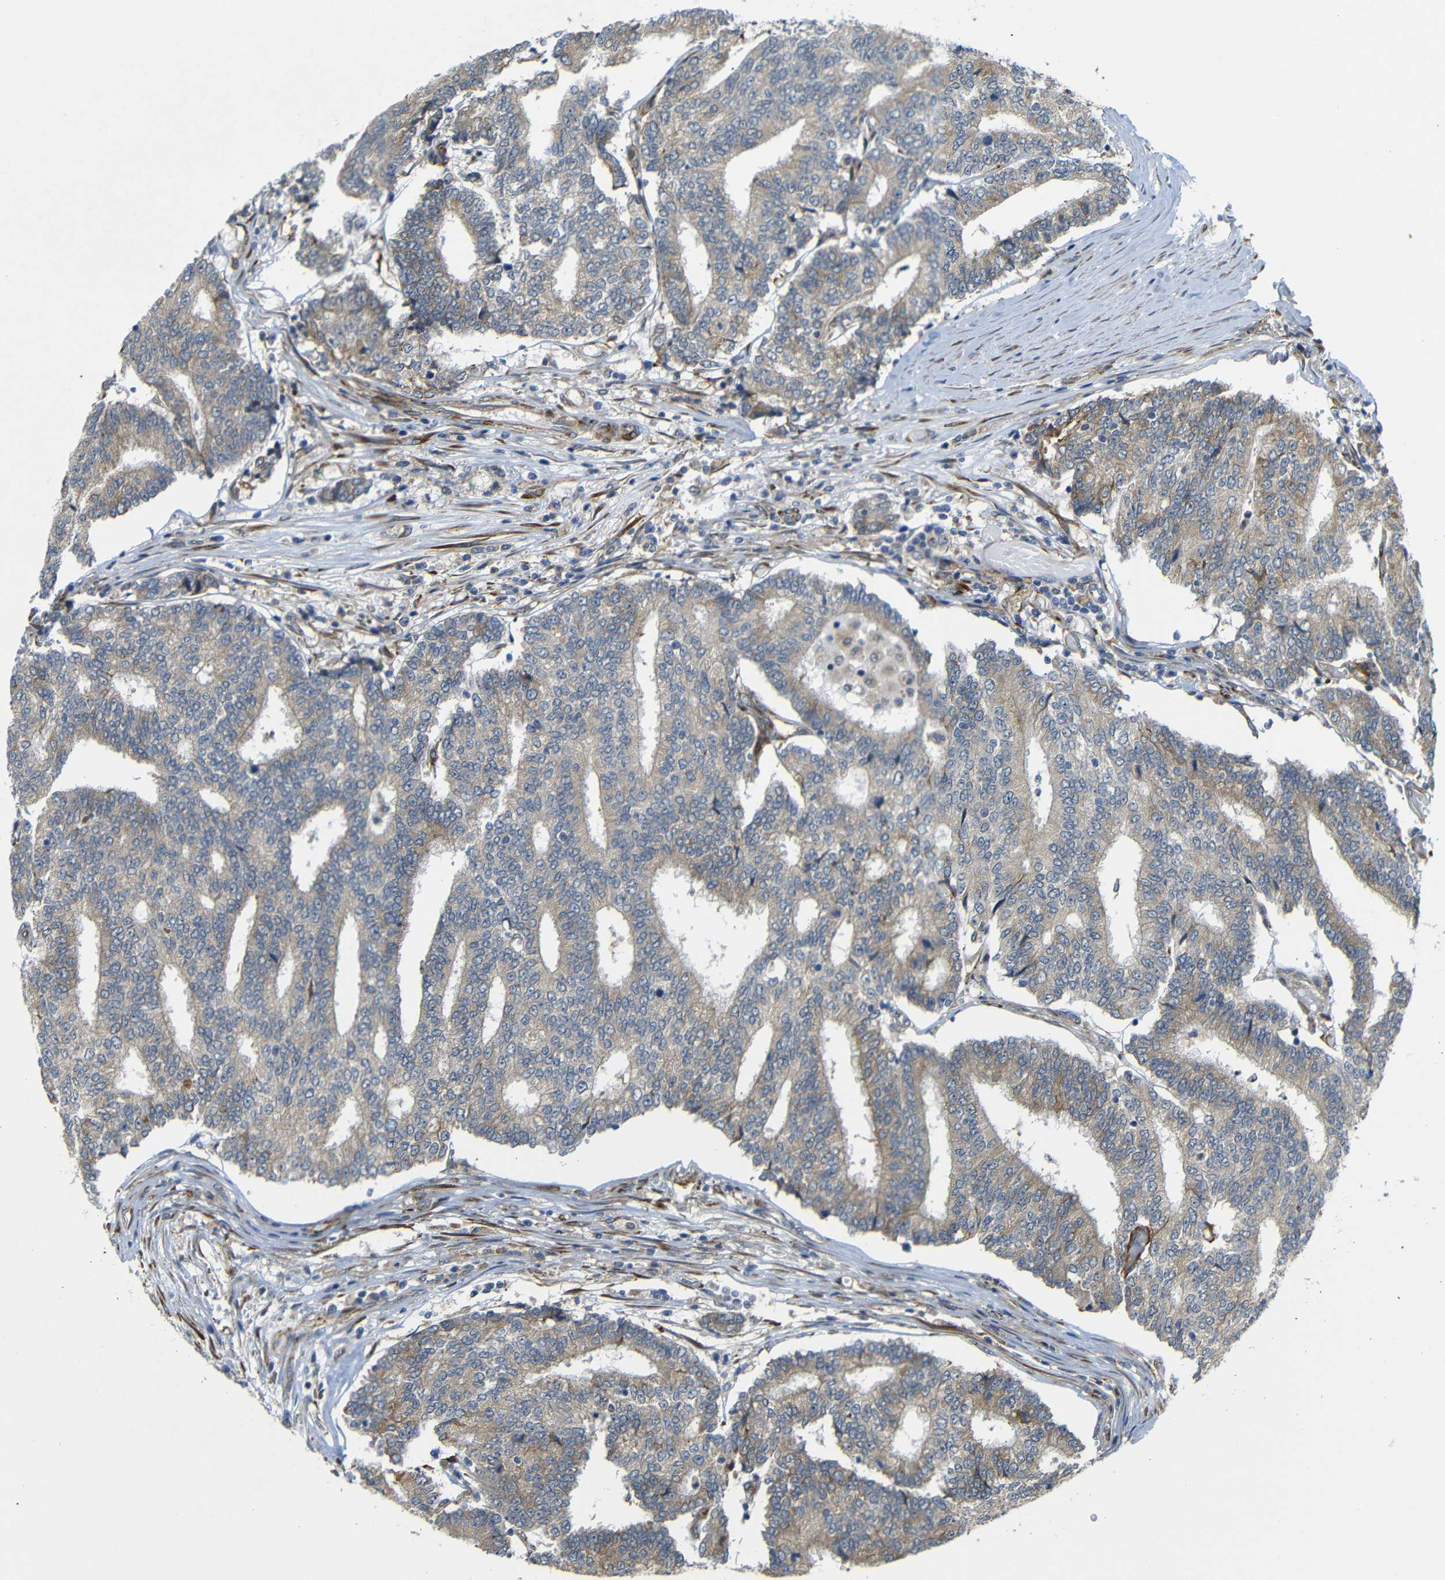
{"staining": {"intensity": "weak", "quantity": ">75%", "location": "cytoplasmic/membranous"}, "tissue": "prostate cancer", "cell_type": "Tumor cells", "image_type": "cancer", "snomed": [{"axis": "morphology", "description": "Normal tissue, NOS"}, {"axis": "morphology", "description": "Adenocarcinoma, High grade"}, {"axis": "topography", "description": "Prostate"}, {"axis": "topography", "description": "Seminal veicle"}], "caption": "Human prostate cancer stained with a brown dye demonstrates weak cytoplasmic/membranous positive staining in approximately >75% of tumor cells.", "gene": "P3H2", "patient": {"sex": "male", "age": 55}}